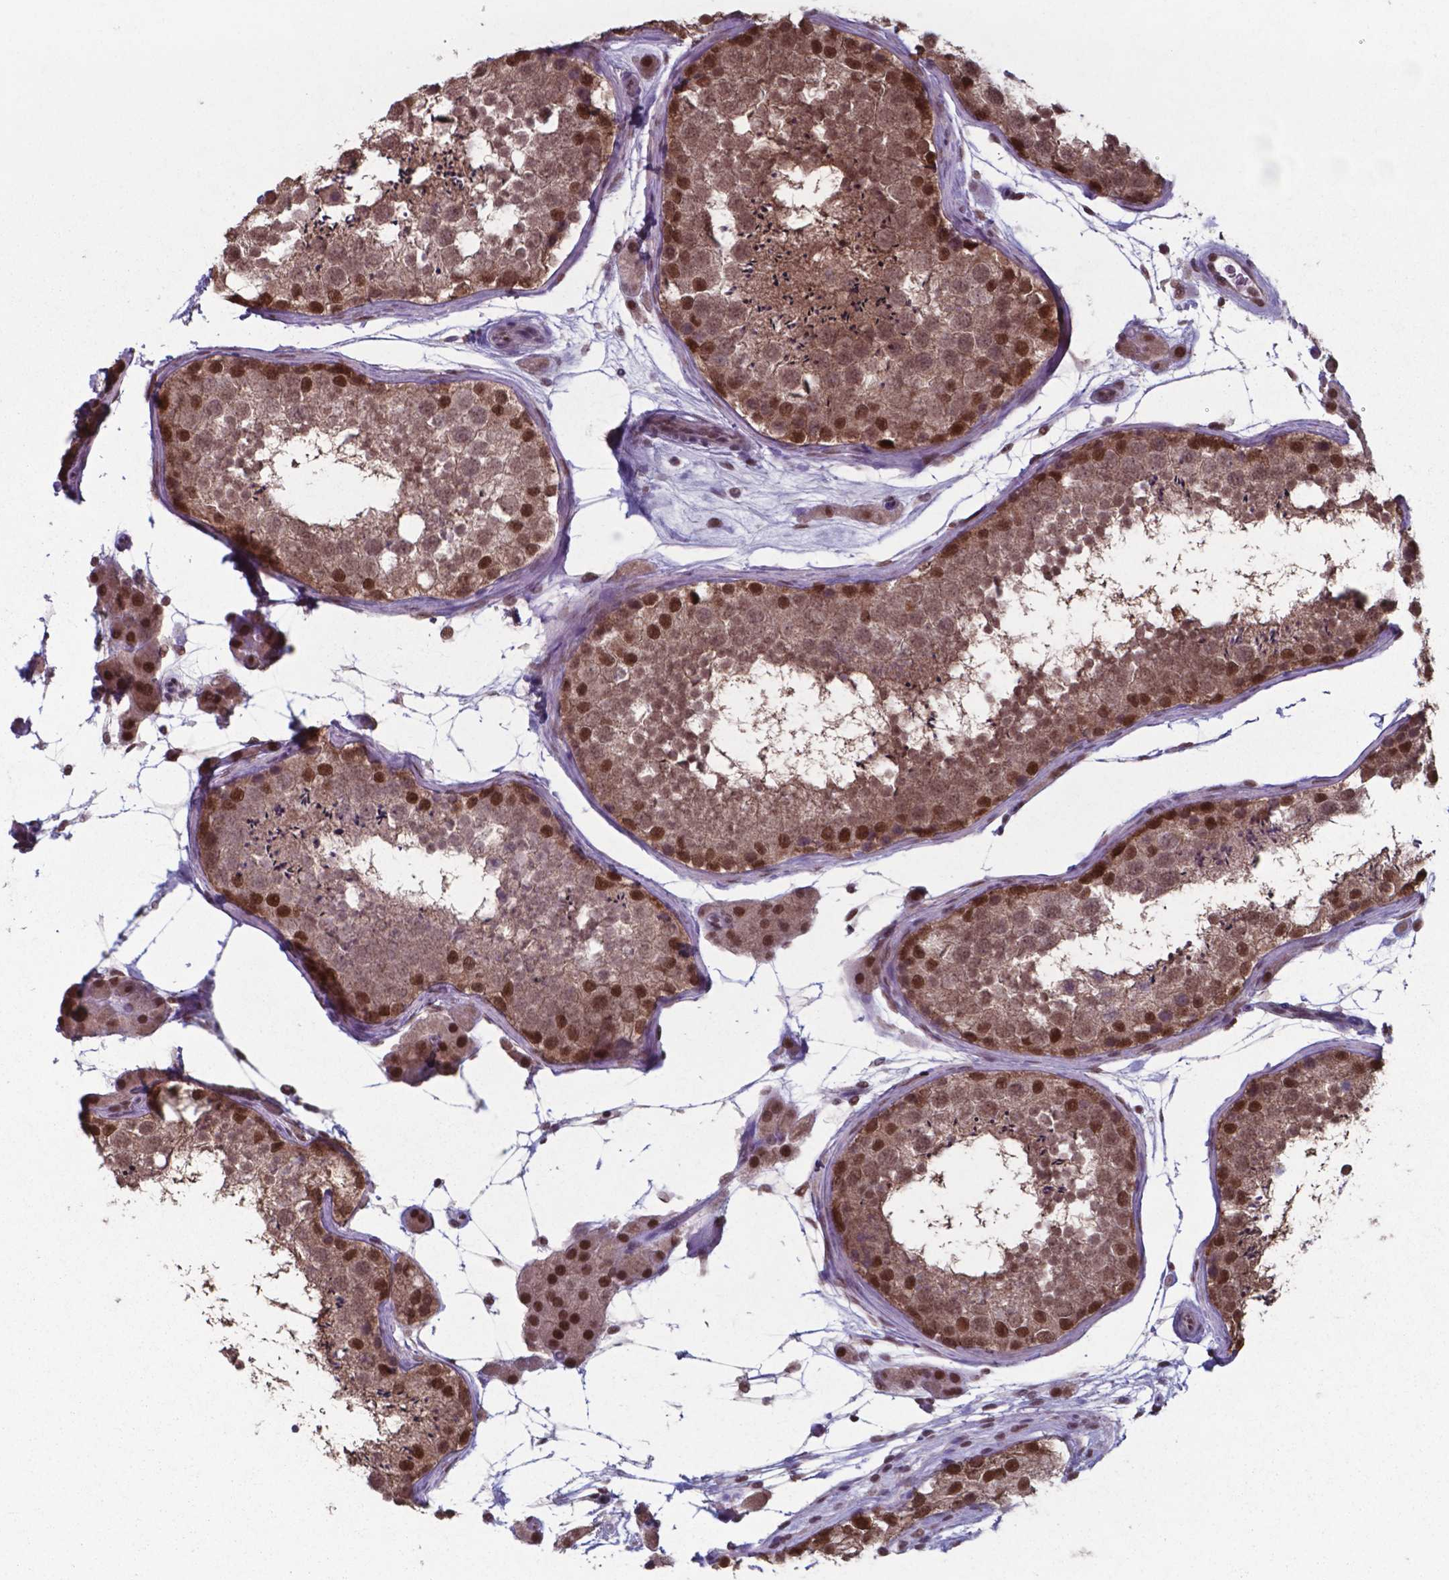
{"staining": {"intensity": "strong", "quantity": "25%-75%", "location": "nuclear"}, "tissue": "testis", "cell_type": "Cells in seminiferous ducts", "image_type": "normal", "snomed": [{"axis": "morphology", "description": "Normal tissue, NOS"}, {"axis": "topography", "description": "Testis"}], "caption": "Testis stained with a brown dye reveals strong nuclear positive positivity in approximately 25%-75% of cells in seminiferous ducts.", "gene": "UBA1", "patient": {"sex": "male", "age": 41}}